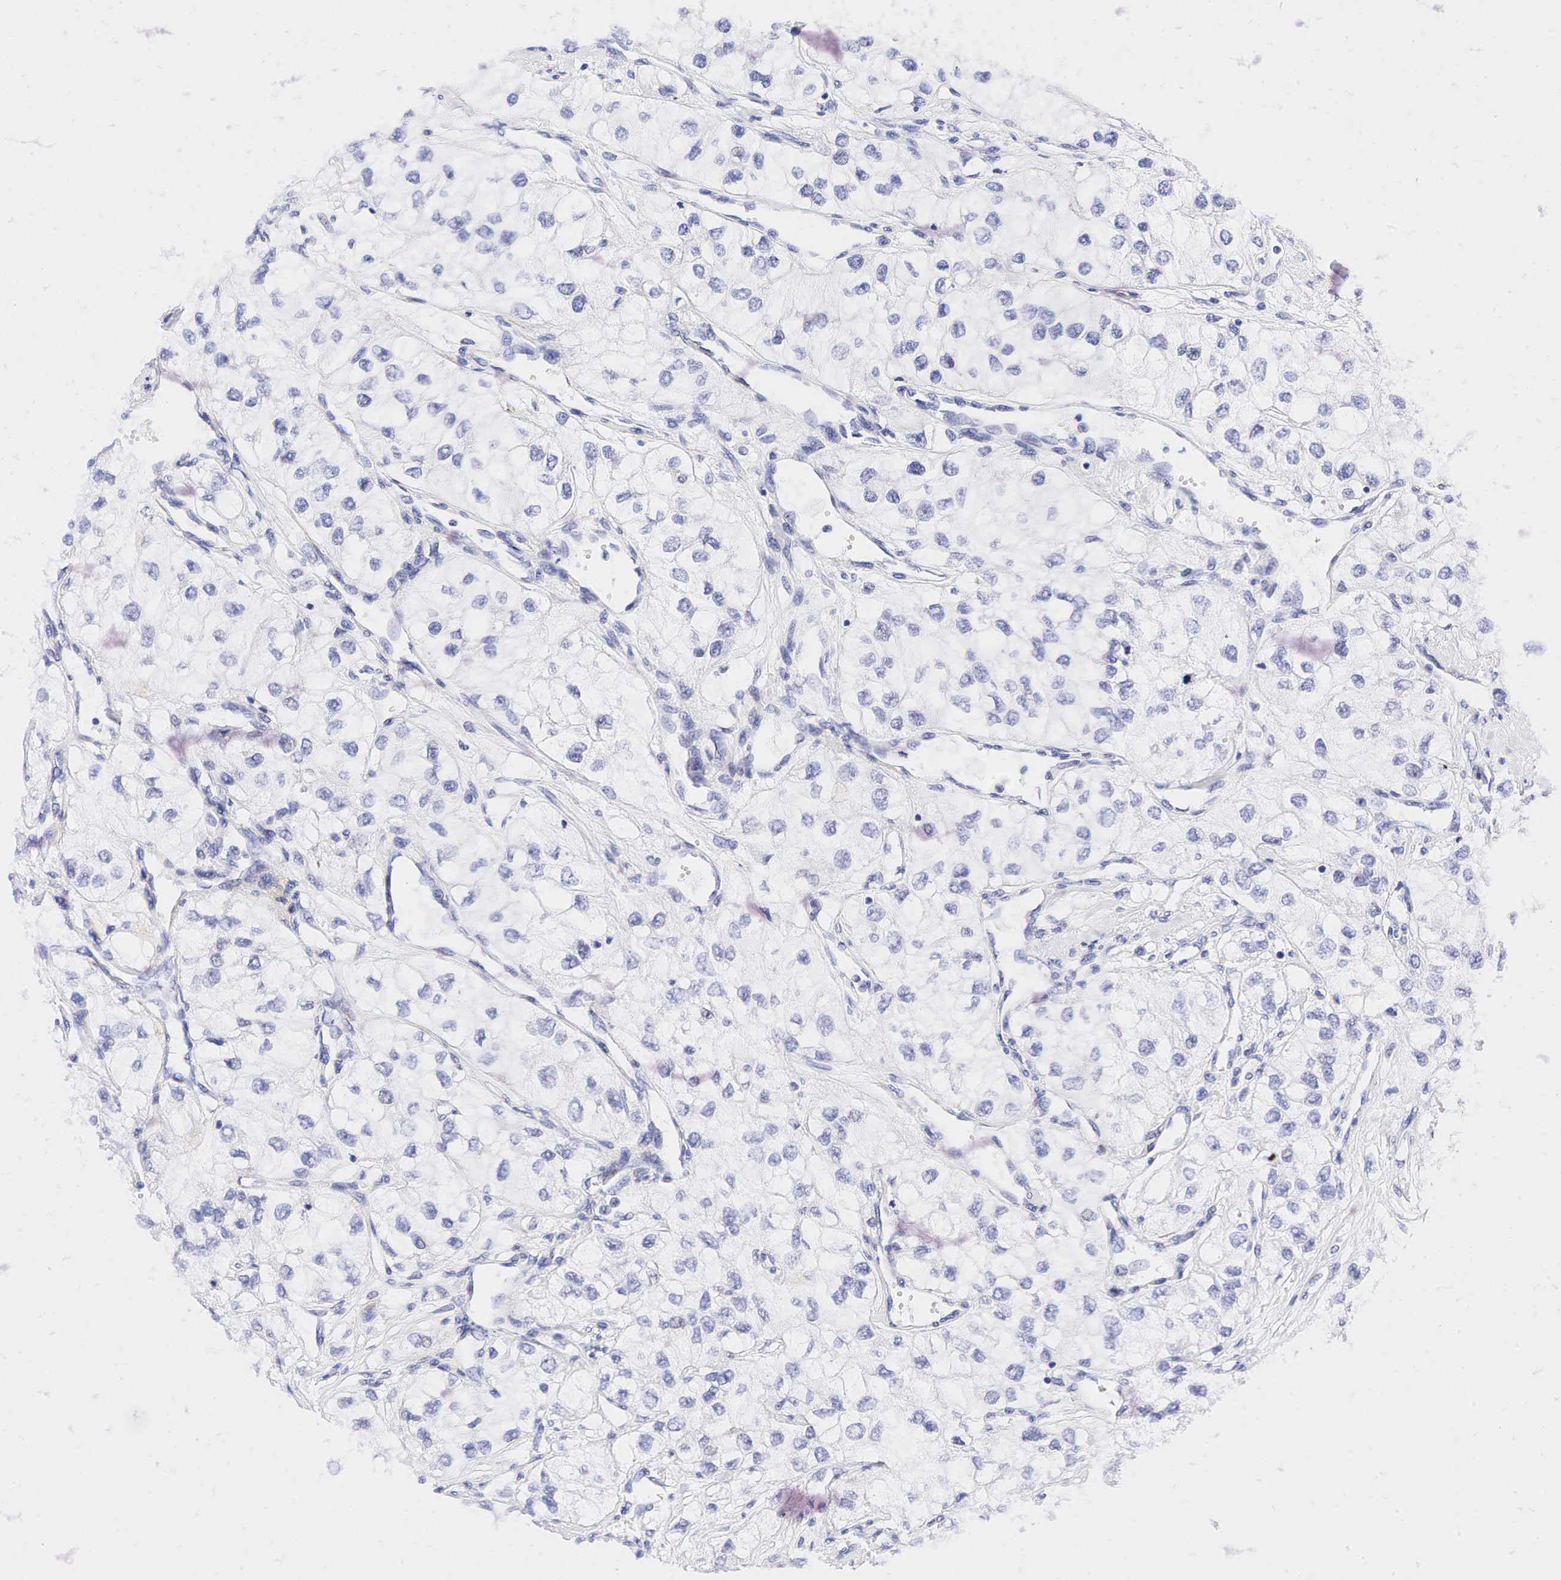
{"staining": {"intensity": "negative", "quantity": "none", "location": "none"}, "tissue": "renal cancer", "cell_type": "Tumor cells", "image_type": "cancer", "snomed": [{"axis": "morphology", "description": "Adenocarcinoma, NOS"}, {"axis": "topography", "description": "Kidney"}], "caption": "Immunohistochemistry photomicrograph of human renal cancer (adenocarcinoma) stained for a protein (brown), which demonstrates no expression in tumor cells.", "gene": "CALD1", "patient": {"sex": "male", "age": 57}}